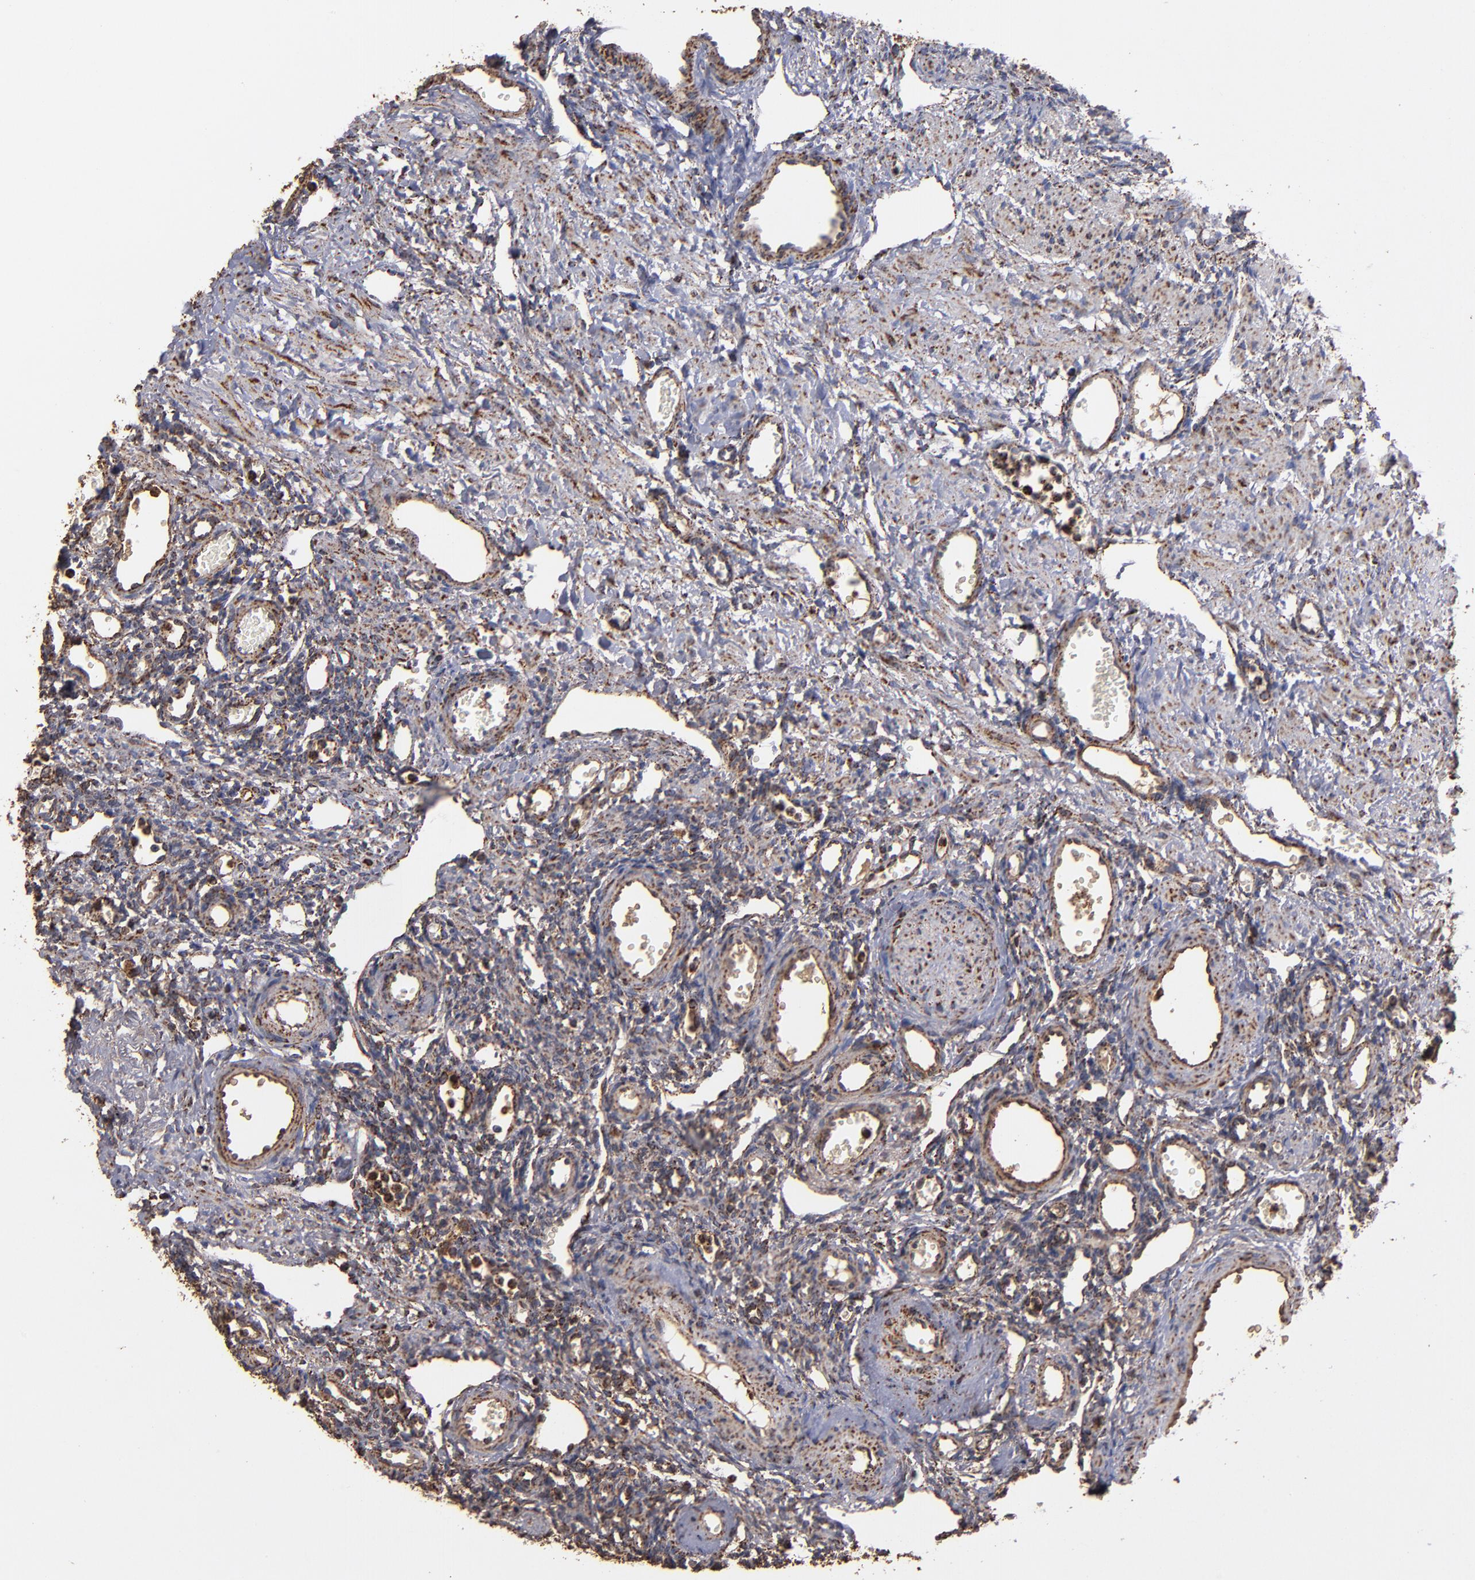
{"staining": {"intensity": "moderate", "quantity": ">75%", "location": "cytoplasmic/membranous"}, "tissue": "ovary", "cell_type": "Ovarian stroma cells", "image_type": "normal", "snomed": [{"axis": "morphology", "description": "Normal tissue, NOS"}, {"axis": "topography", "description": "Ovary"}], "caption": "Immunohistochemistry (IHC) (DAB) staining of unremarkable ovary demonstrates moderate cytoplasmic/membranous protein positivity in approximately >75% of ovarian stroma cells. The protein of interest is stained brown, and the nuclei are stained in blue (DAB (3,3'-diaminobenzidine) IHC with brightfield microscopy, high magnification).", "gene": "SOD2", "patient": {"sex": "female", "age": 33}}